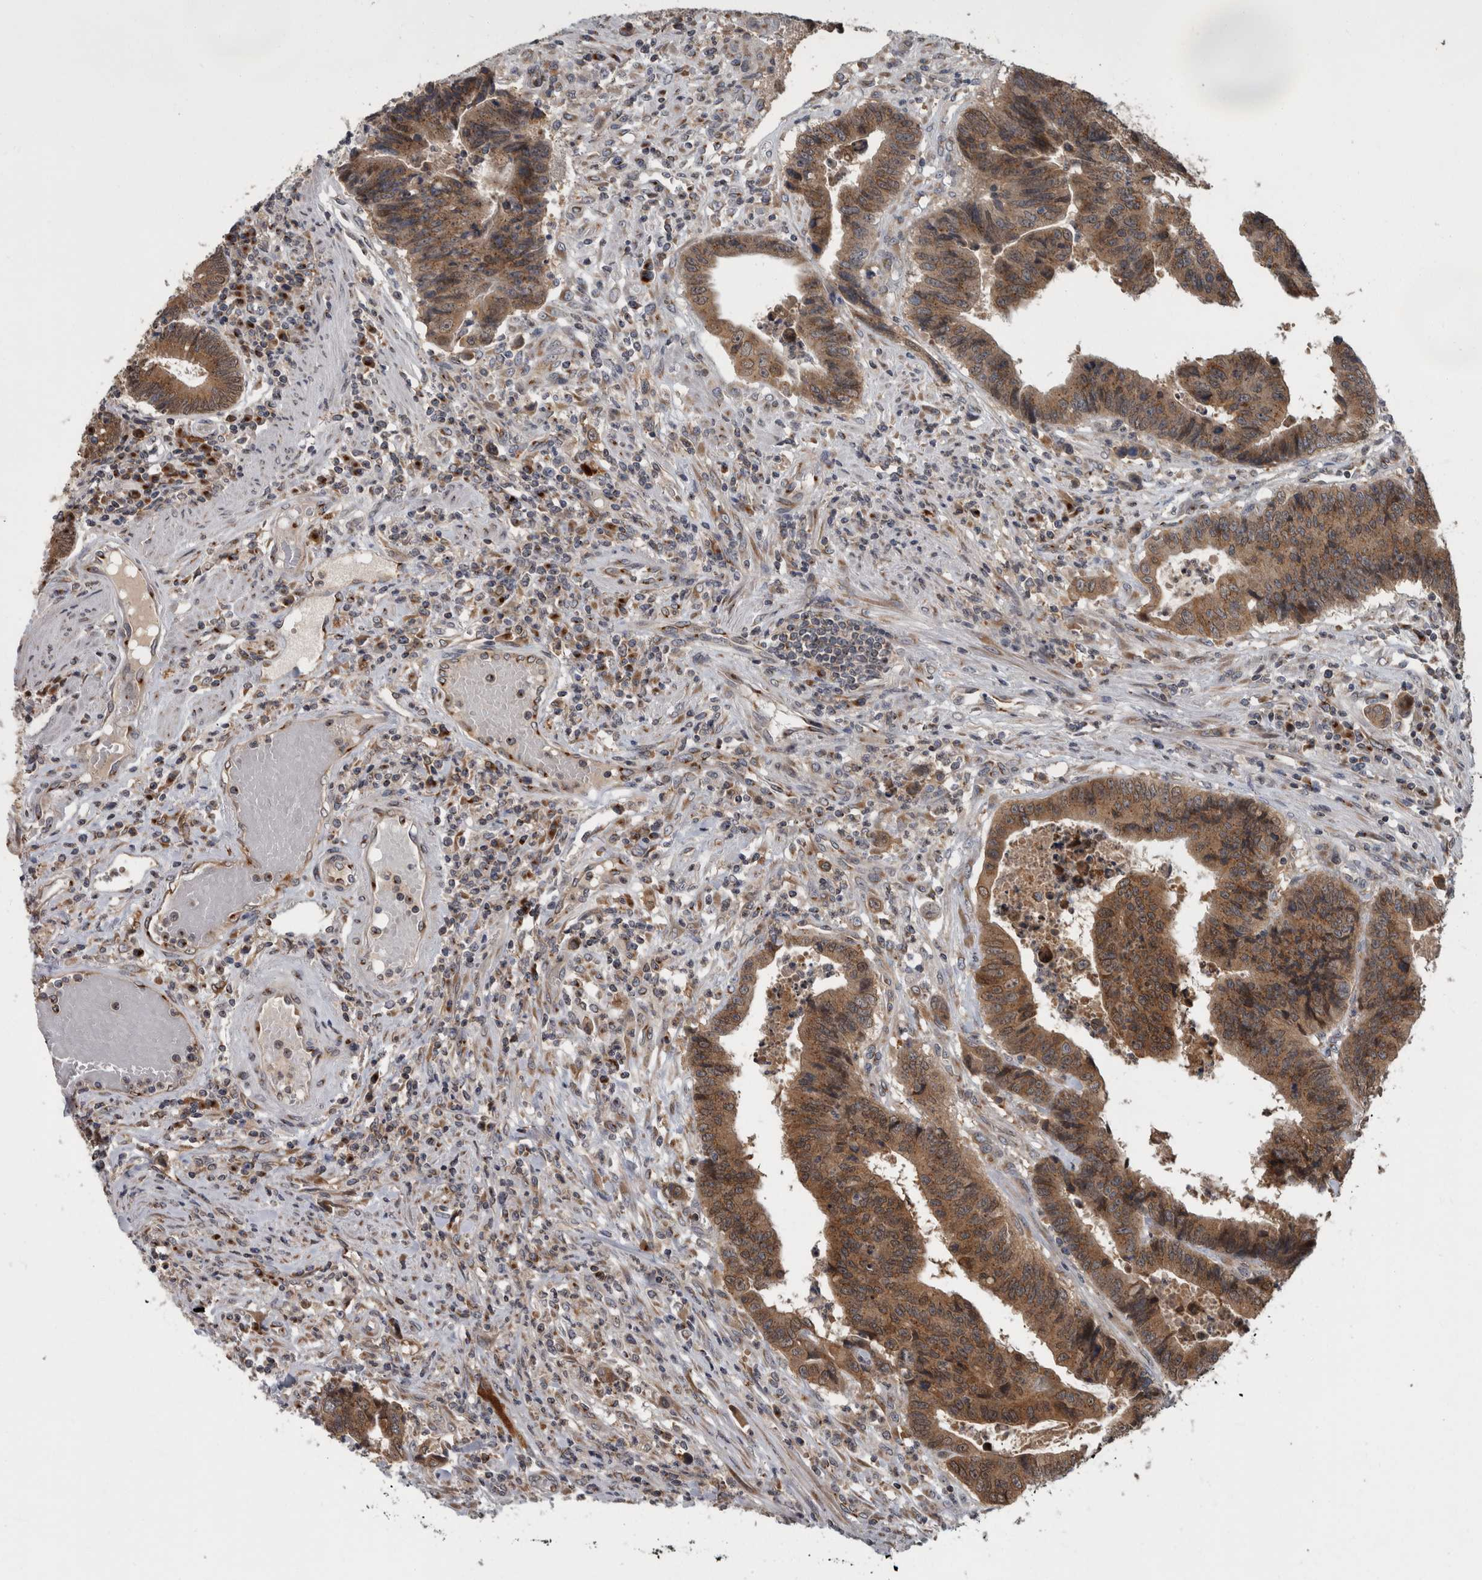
{"staining": {"intensity": "moderate", "quantity": ">75%", "location": "cytoplasmic/membranous"}, "tissue": "colorectal cancer", "cell_type": "Tumor cells", "image_type": "cancer", "snomed": [{"axis": "morphology", "description": "Adenocarcinoma, NOS"}, {"axis": "topography", "description": "Rectum"}], "caption": "Protein expression analysis of human colorectal adenocarcinoma reveals moderate cytoplasmic/membranous expression in about >75% of tumor cells.", "gene": "LMAN2L", "patient": {"sex": "male", "age": 84}}